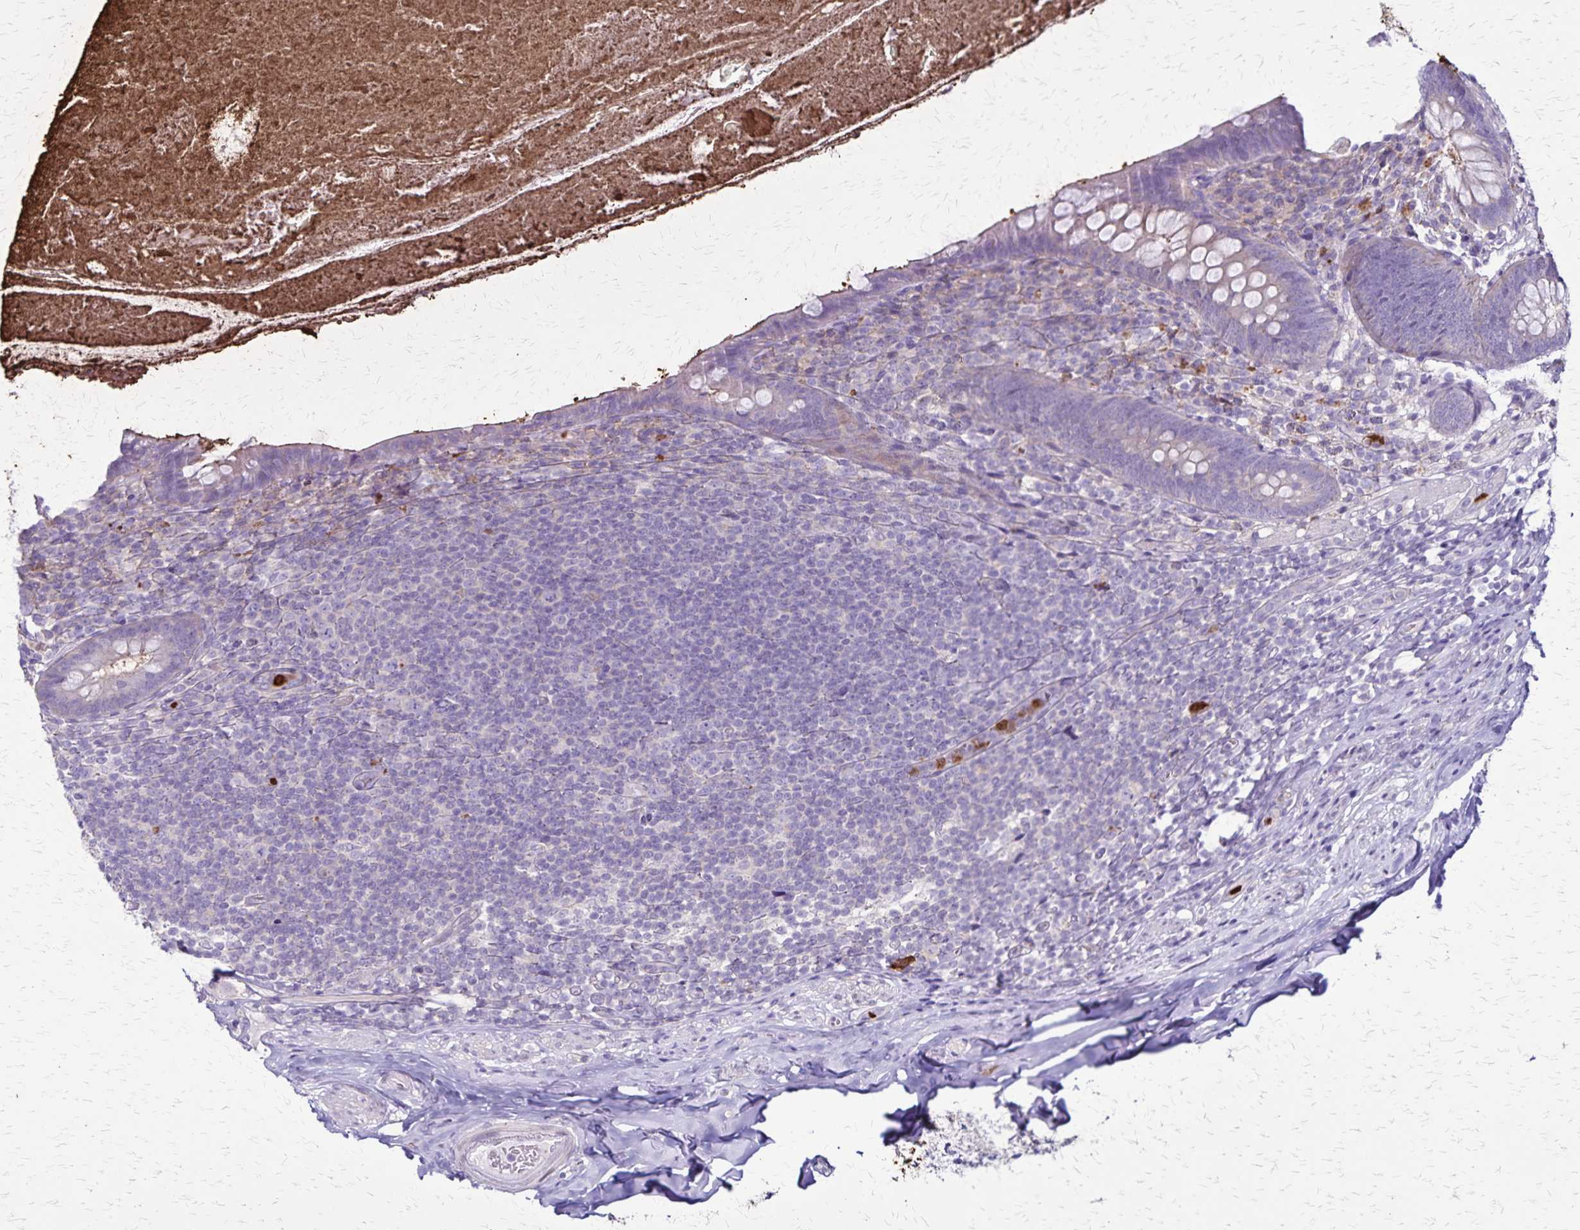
{"staining": {"intensity": "weak", "quantity": "<25%", "location": "cytoplasmic/membranous"}, "tissue": "appendix", "cell_type": "Glandular cells", "image_type": "normal", "snomed": [{"axis": "morphology", "description": "Normal tissue, NOS"}, {"axis": "topography", "description": "Appendix"}], "caption": "High magnification brightfield microscopy of unremarkable appendix stained with DAB (3,3'-diaminobenzidine) (brown) and counterstained with hematoxylin (blue): glandular cells show no significant positivity. The staining is performed using DAB brown chromogen with nuclei counter-stained in using hematoxylin.", "gene": "ULBP3", "patient": {"sex": "male", "age": 47}}